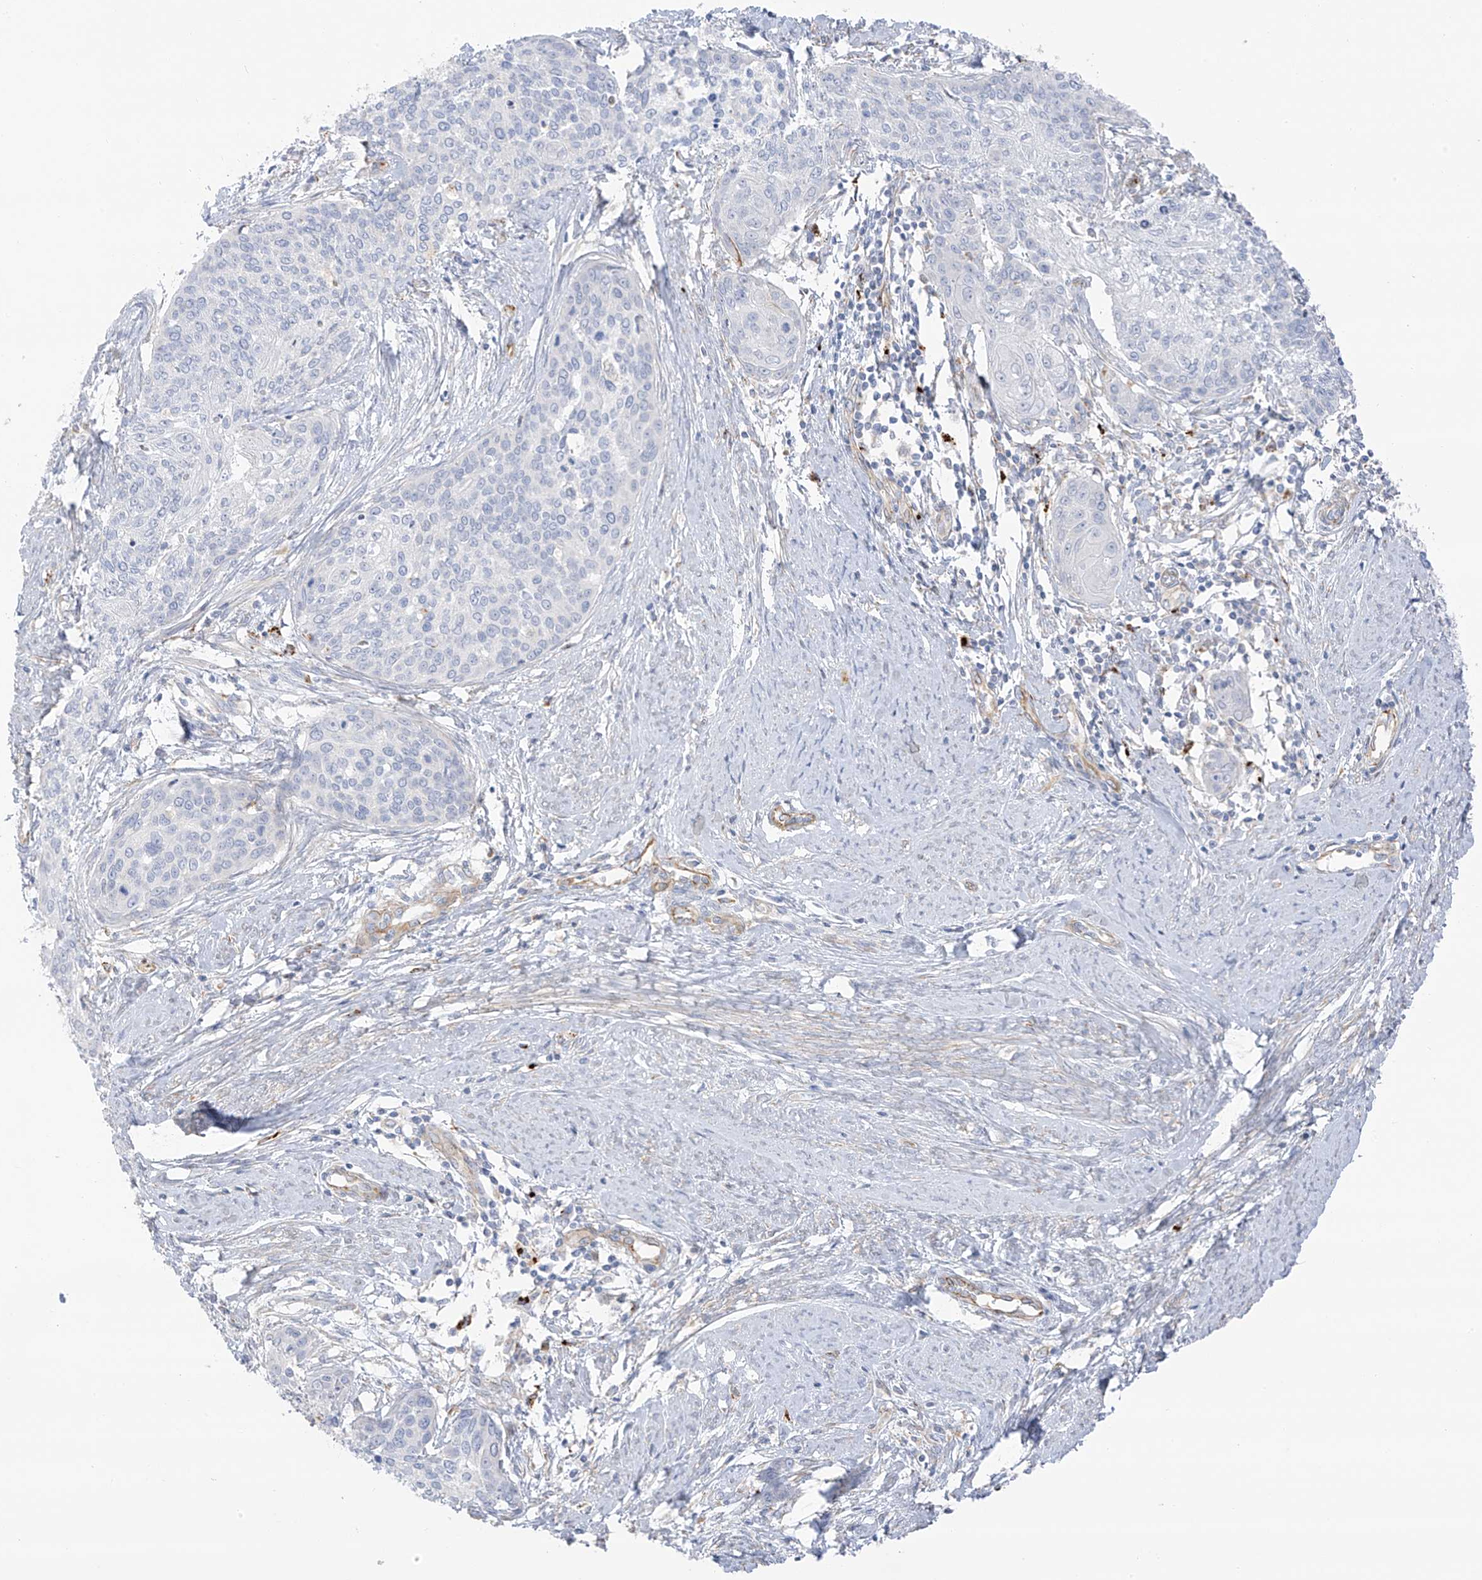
{"staining": {"intensity": "negative", "quantity": "none", "location": "none"}, "tissue": "cervical cancer", "cell_type": "Tumor cells", "image_type": "cancer", "snomed": [{"axis": "morphology", "description": "Squamous cell carcinoma, NOS"}, {"axis": "topography", "description": "Cervix"}], "caption": "IHC histopathology image of cervical squamous cell carcinoma stained for a protein (brown), which demonstrates no staining in tumor cells. The staining is performed using DAB (3,3'-diaminobenzidine) brown chromogen with nuclei counter-stained in using hematoxylin.", "gene": "TAL2", "patient": {"sex": "female", "age": 37}}